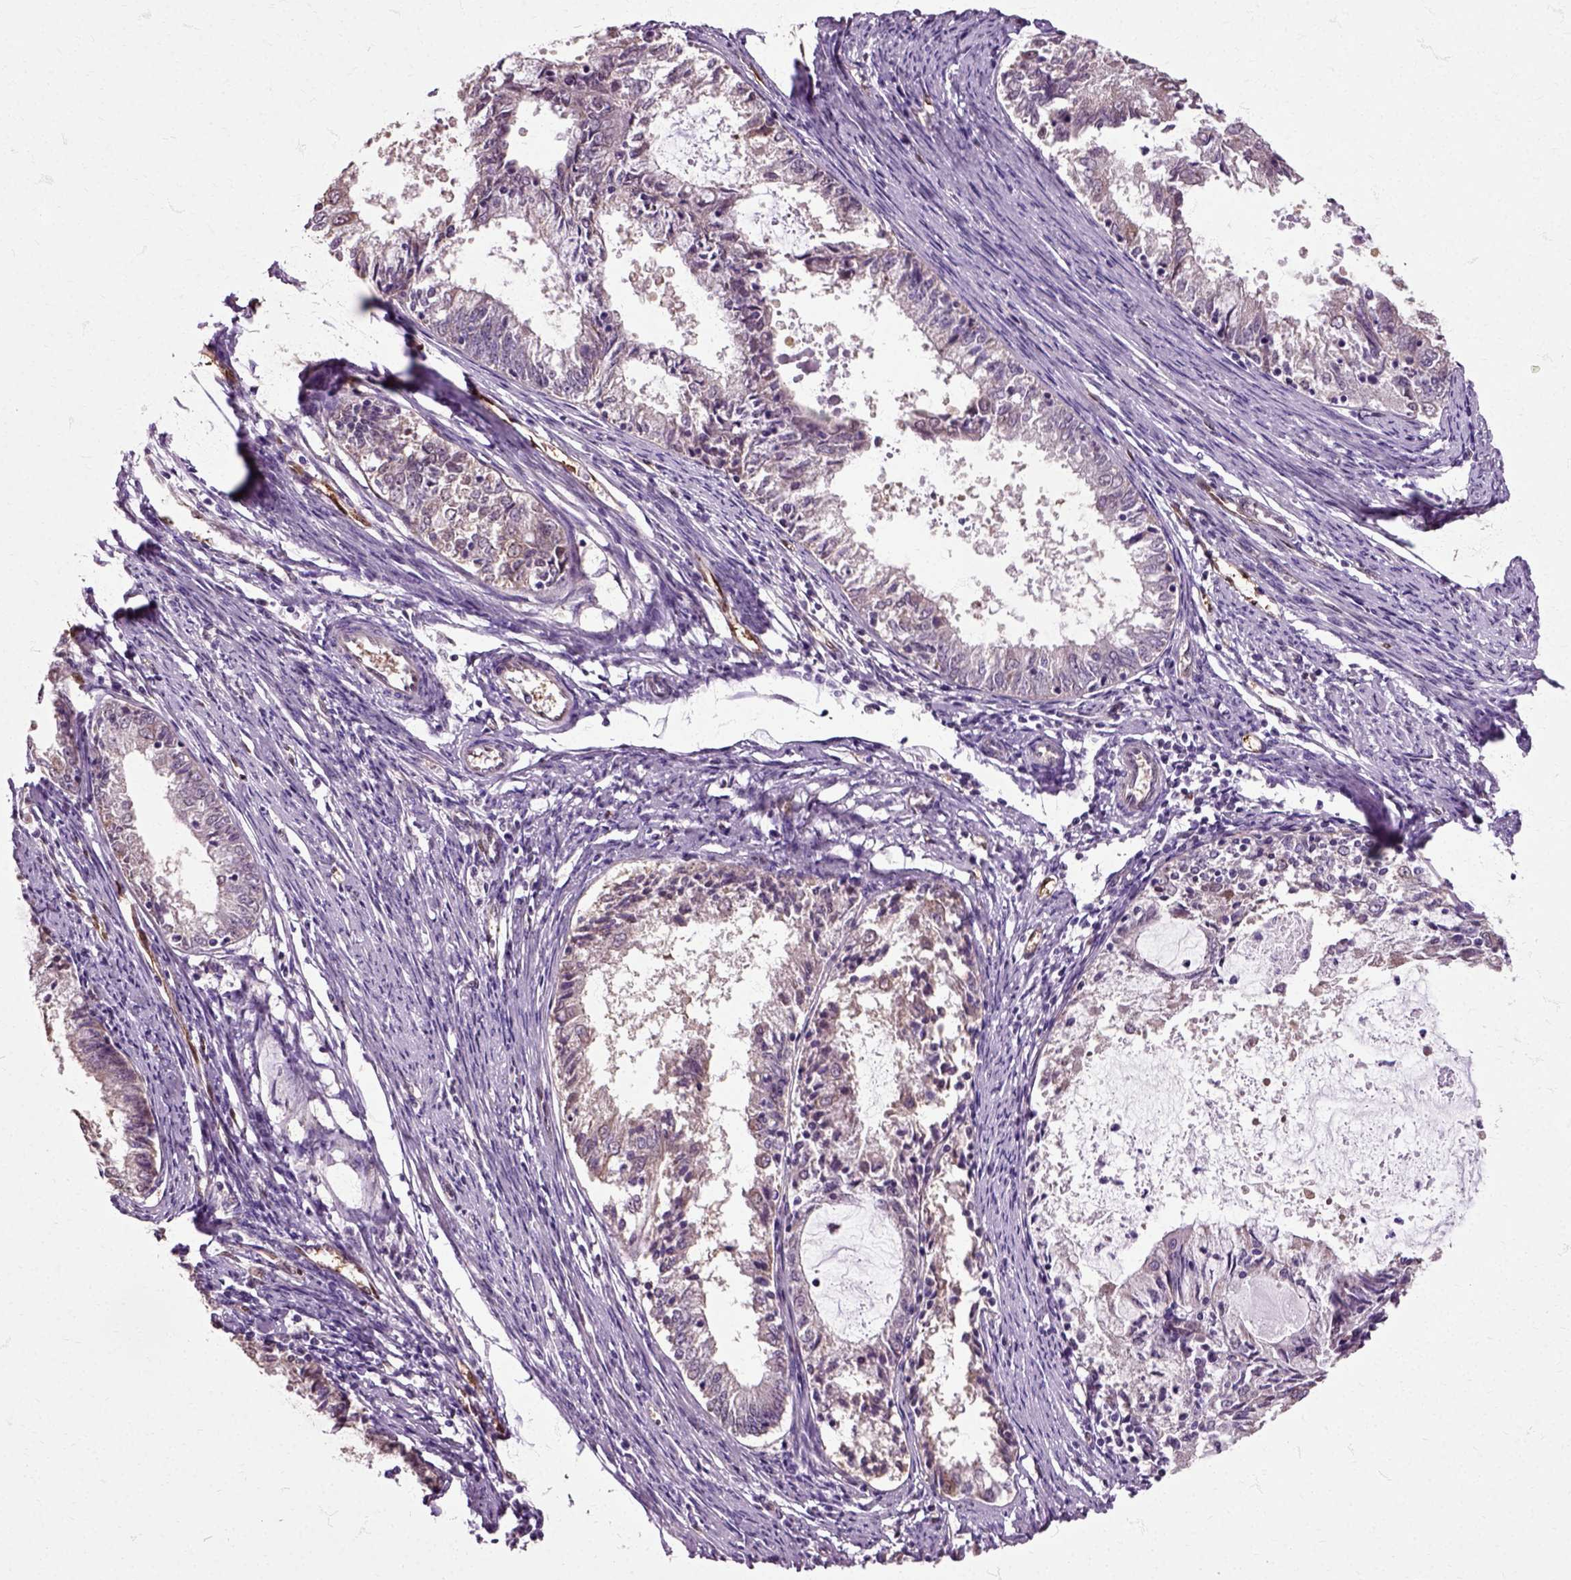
{"staining": {"intensity": "negative", "quantity": "none", "location": "none"}, "tissue": "endometrial cancer", "cell_type": "Tumor cells", "image_type": "cancer", "snomed": [{"axis": "morphology", "description": "Adenocarcinoma, NOS"}, {"axis": "topography", "description": "Endometrium"}], "caption": "This image is of endometrial cancer stained with immunohistochemistry to label a protein in brown with the nuclei are counter-stained blue. There is no expression in tumor cells.", "gene": "HSPA2", "patient": {"sex": "female", "age": 57}}